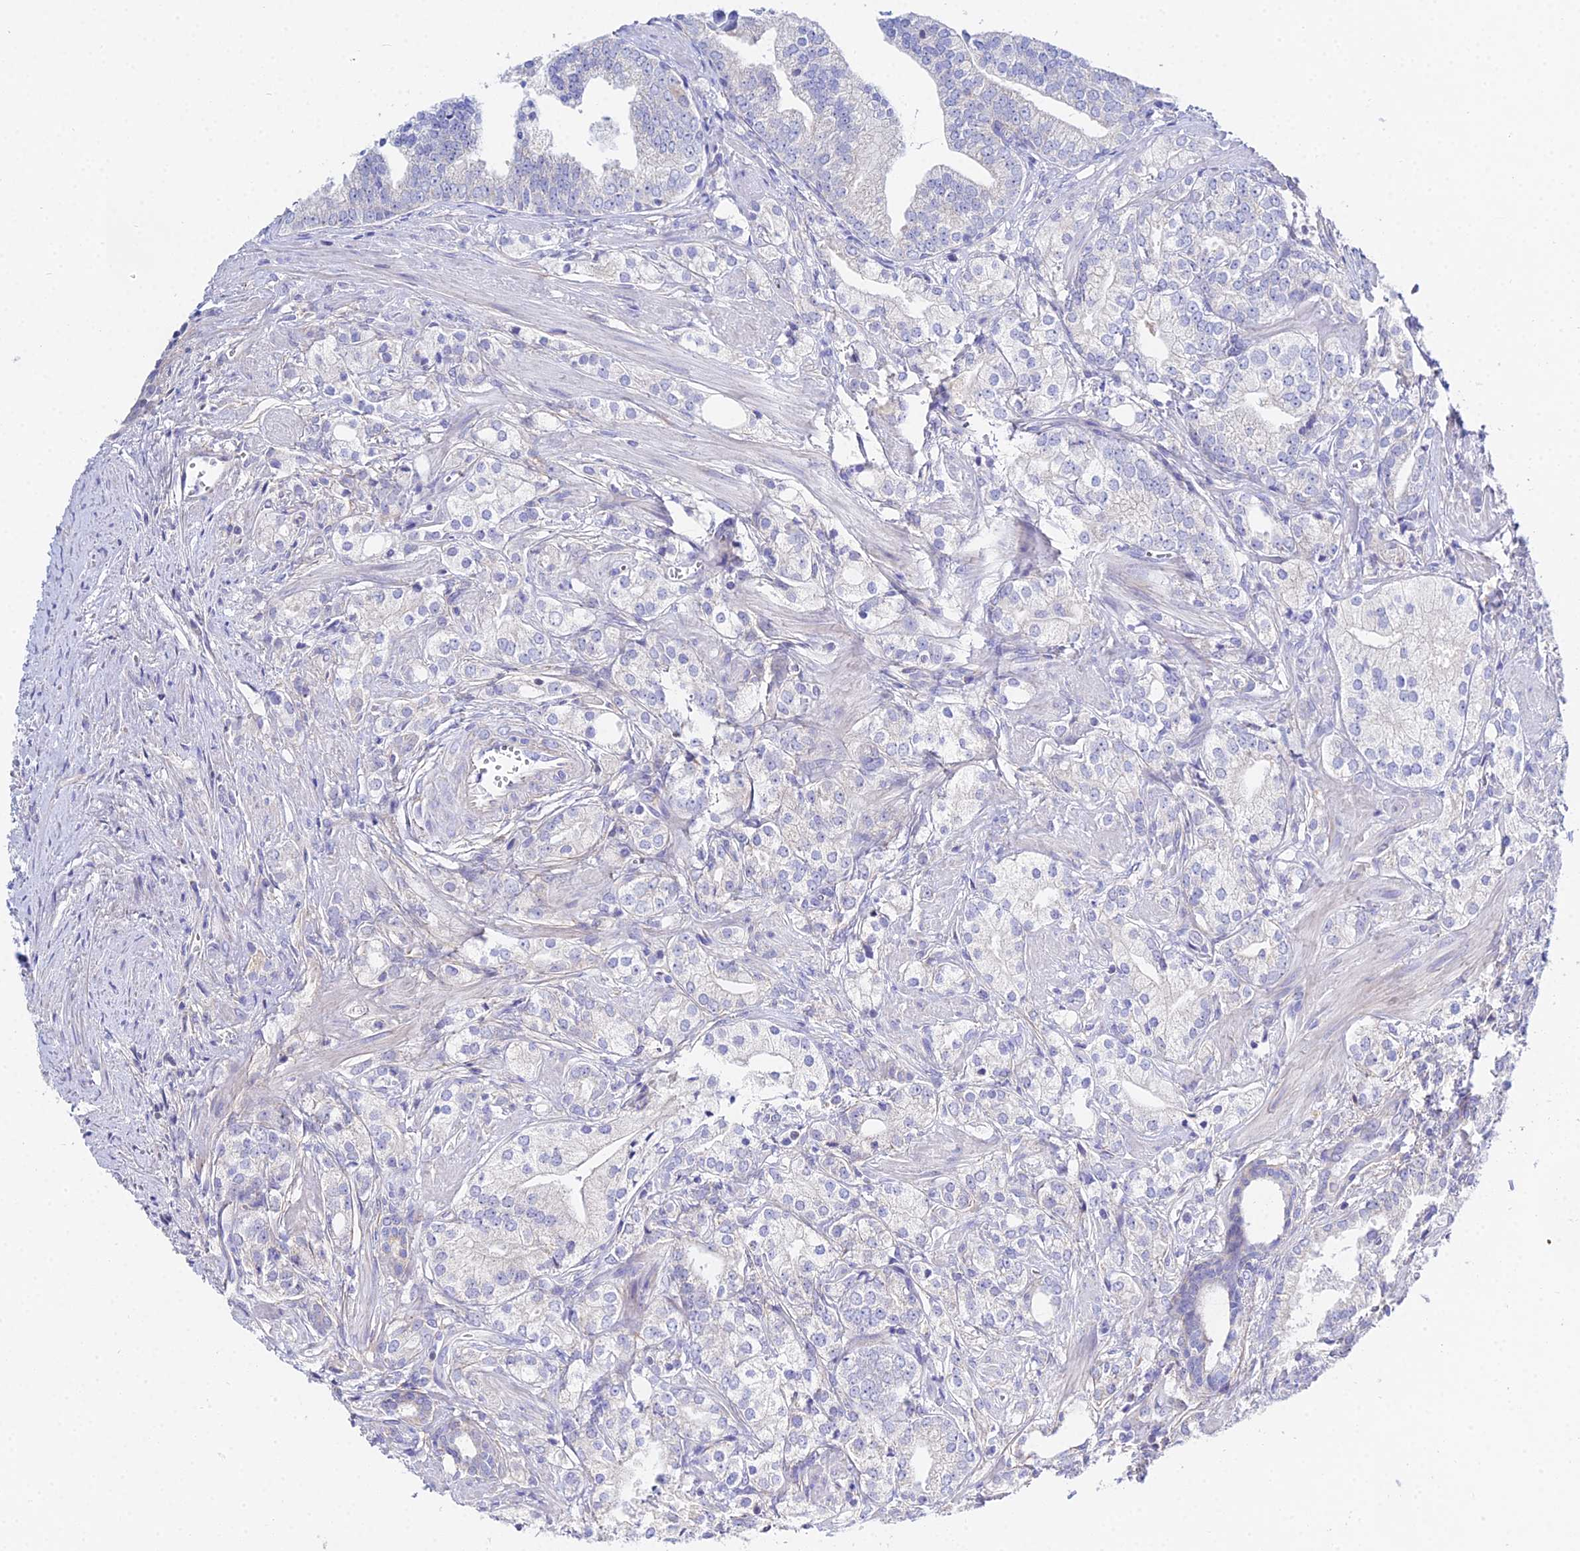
{"staining": {"intensity": "negative", "quantity": "none", "location": "none"}, "tissue": "prostate cancer", "cell_type": "Tumor cells", "image_type": "cancer", "snomed": [{"axis": "morphology", "description": "Adenocarcinoma, High grade"}, {"axis": "topography", "description": "Prostate"}], "caption": "DAB immunohistochemical staining of prostate cancer shows no significant staining in tumor cells.", "gene": "PPP2R2C", "patient": {"sex": "male", "age": 50}}